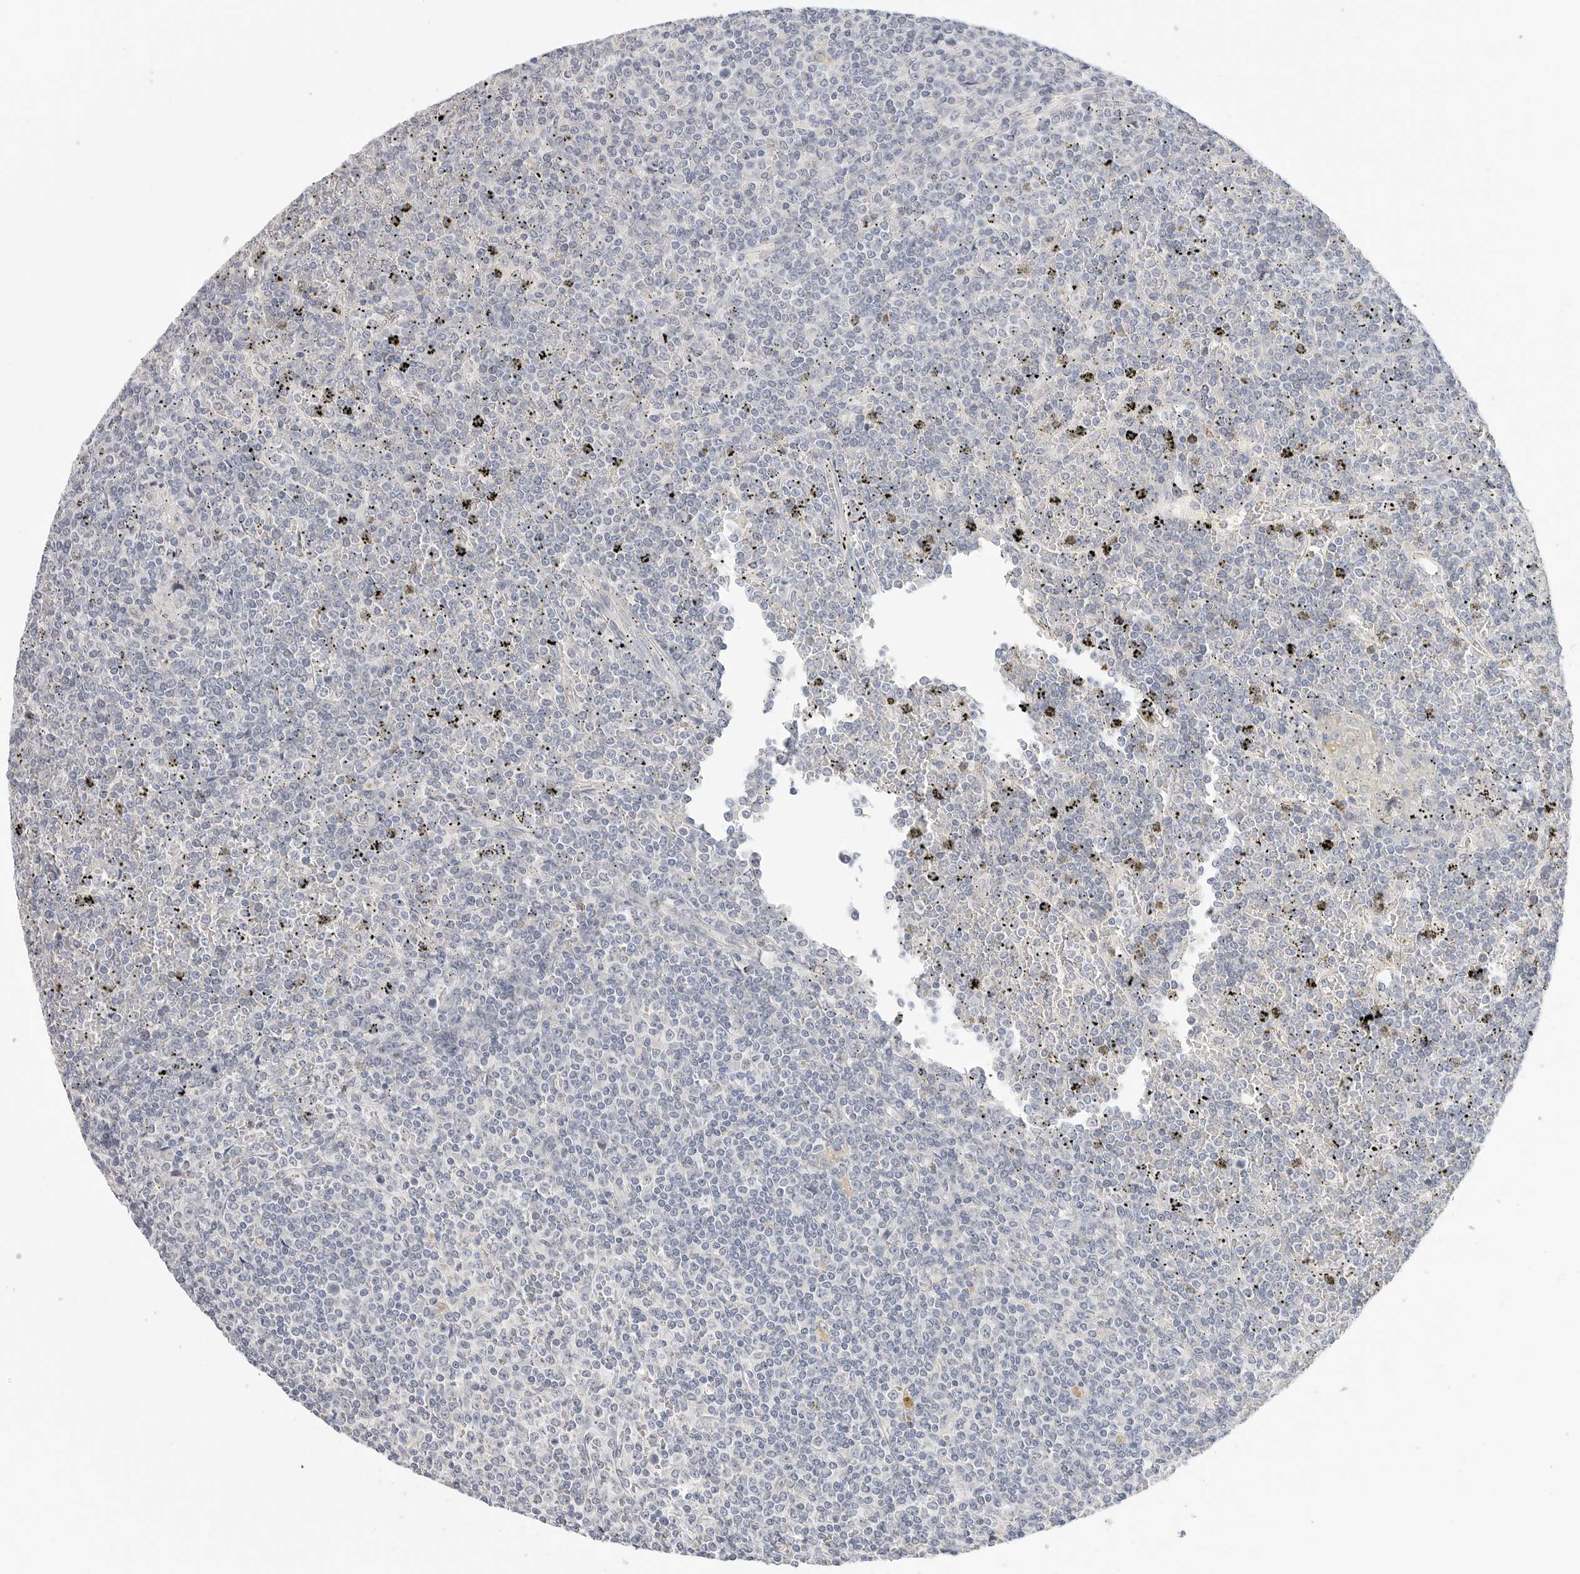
{"staining": {"intensity": "negative", "quantity": "none", "location": "none"}, "tissue": "lymphoma", "cell_type": "Tumor cells", "image_type": "cancer", "snomed": [{"axis": "morphology", "description": "Malignant lymphoma, non-Hodgkin's type, Low grade"}, {"axis": "topography", "description": "Spleen"}], "caption": "IHC of human low-grade malignant lymphoma, non-Hodgkin's type exhibits no expression in tumor cells.", "gene": "FBN2", "patient": {"sex": "female", "age": 19}}